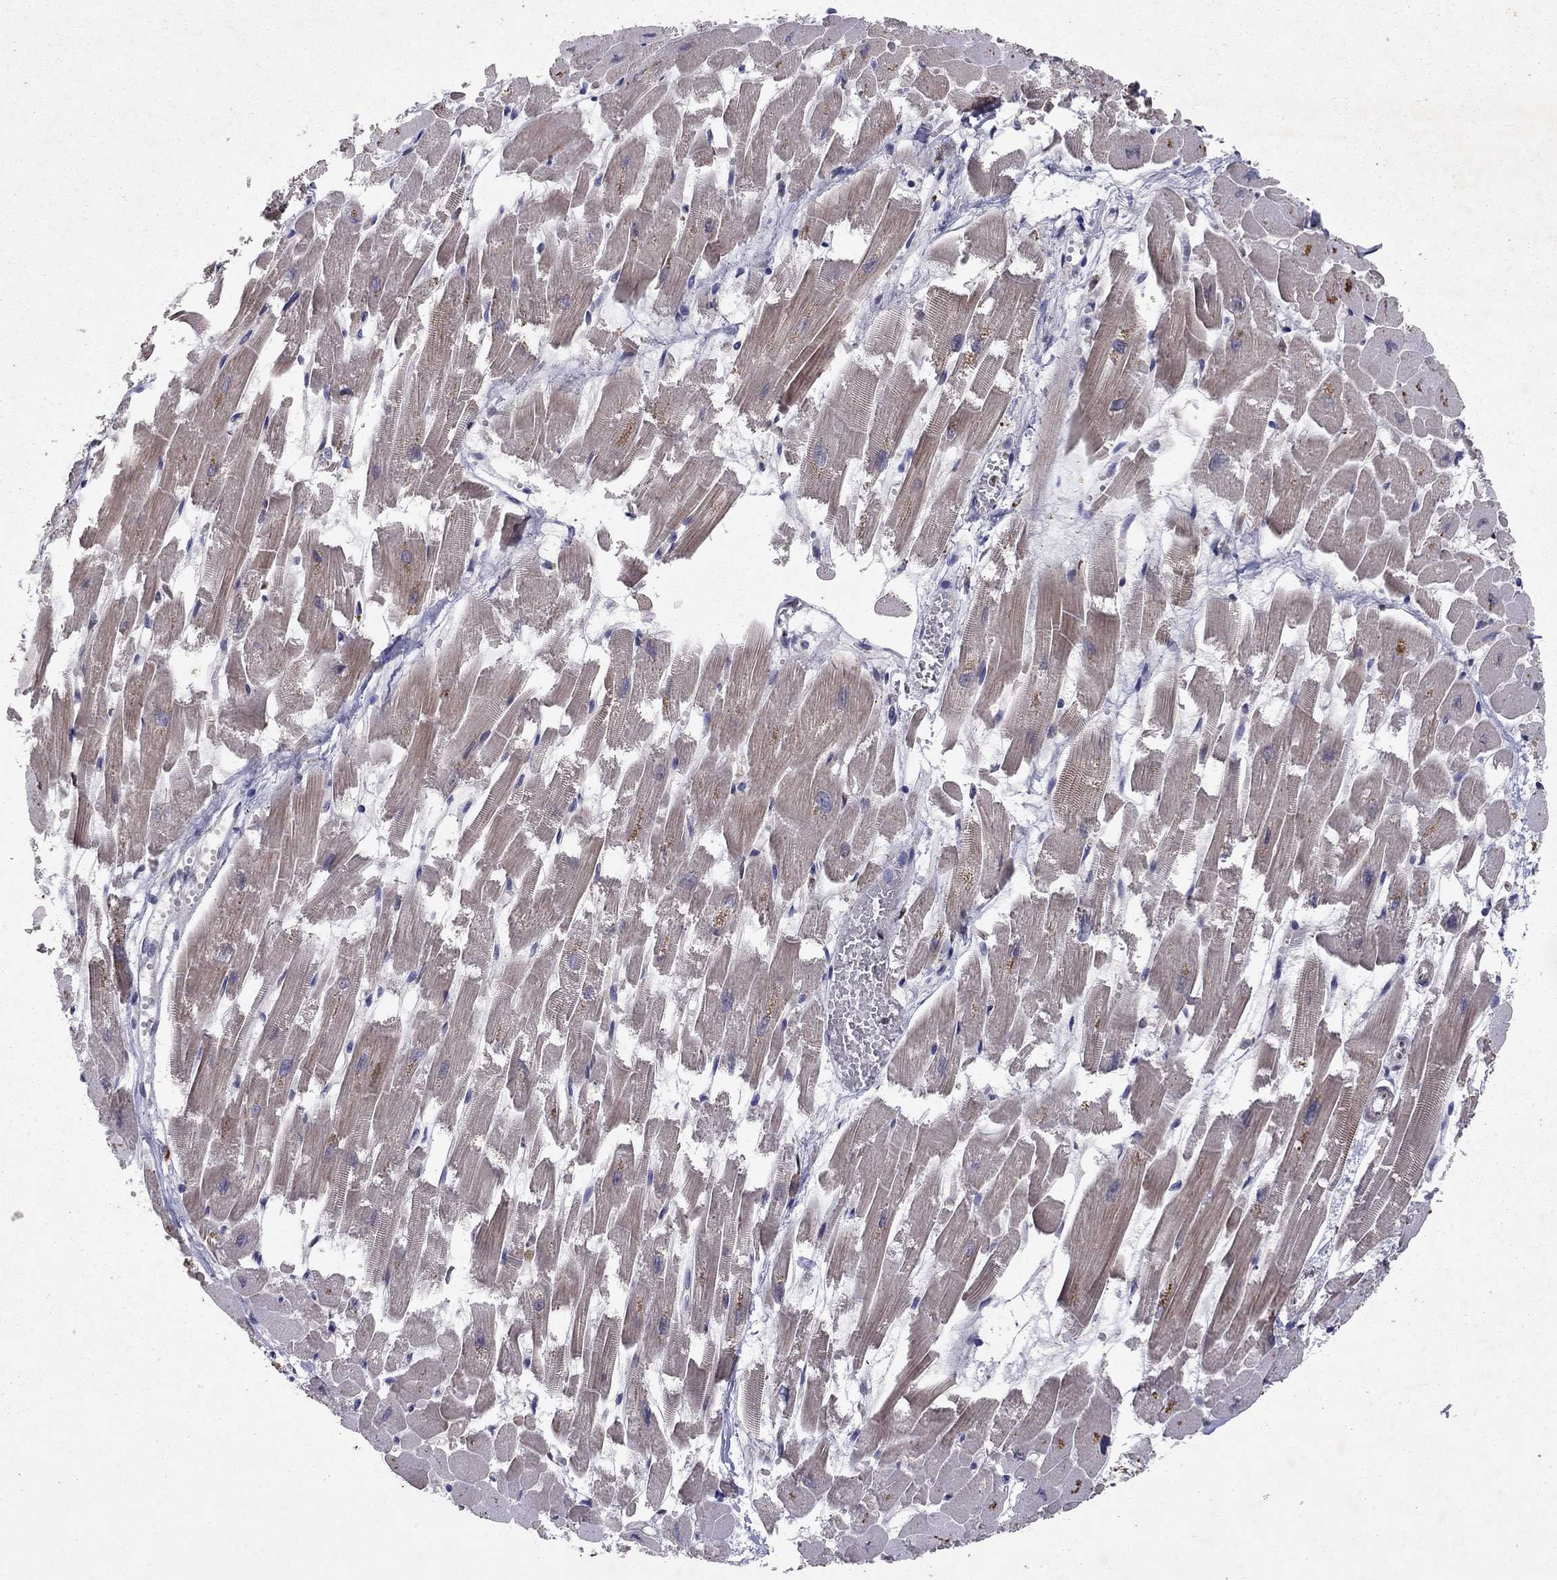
{"staining": {"intensity": "moderate", "quantity": "<25%", "location": "cytoplasmic/membranous"}, "tissue": "heart muscle", "cell_type": "Cardiomyocytes", "image_type": "normal", "snomed": [{"axis": "morphology", "description": "Normal tissue, NOS"}, {"axis": "topography", "description": "Heart"}], "caption": "IHC of benign human heart muscle shows low levels of moderate cytoplasmic/membranous staining in about <25% of cardiomyocytes.", "gene": "CRTC1", "patient": {"sex": "female", "age": 52}}